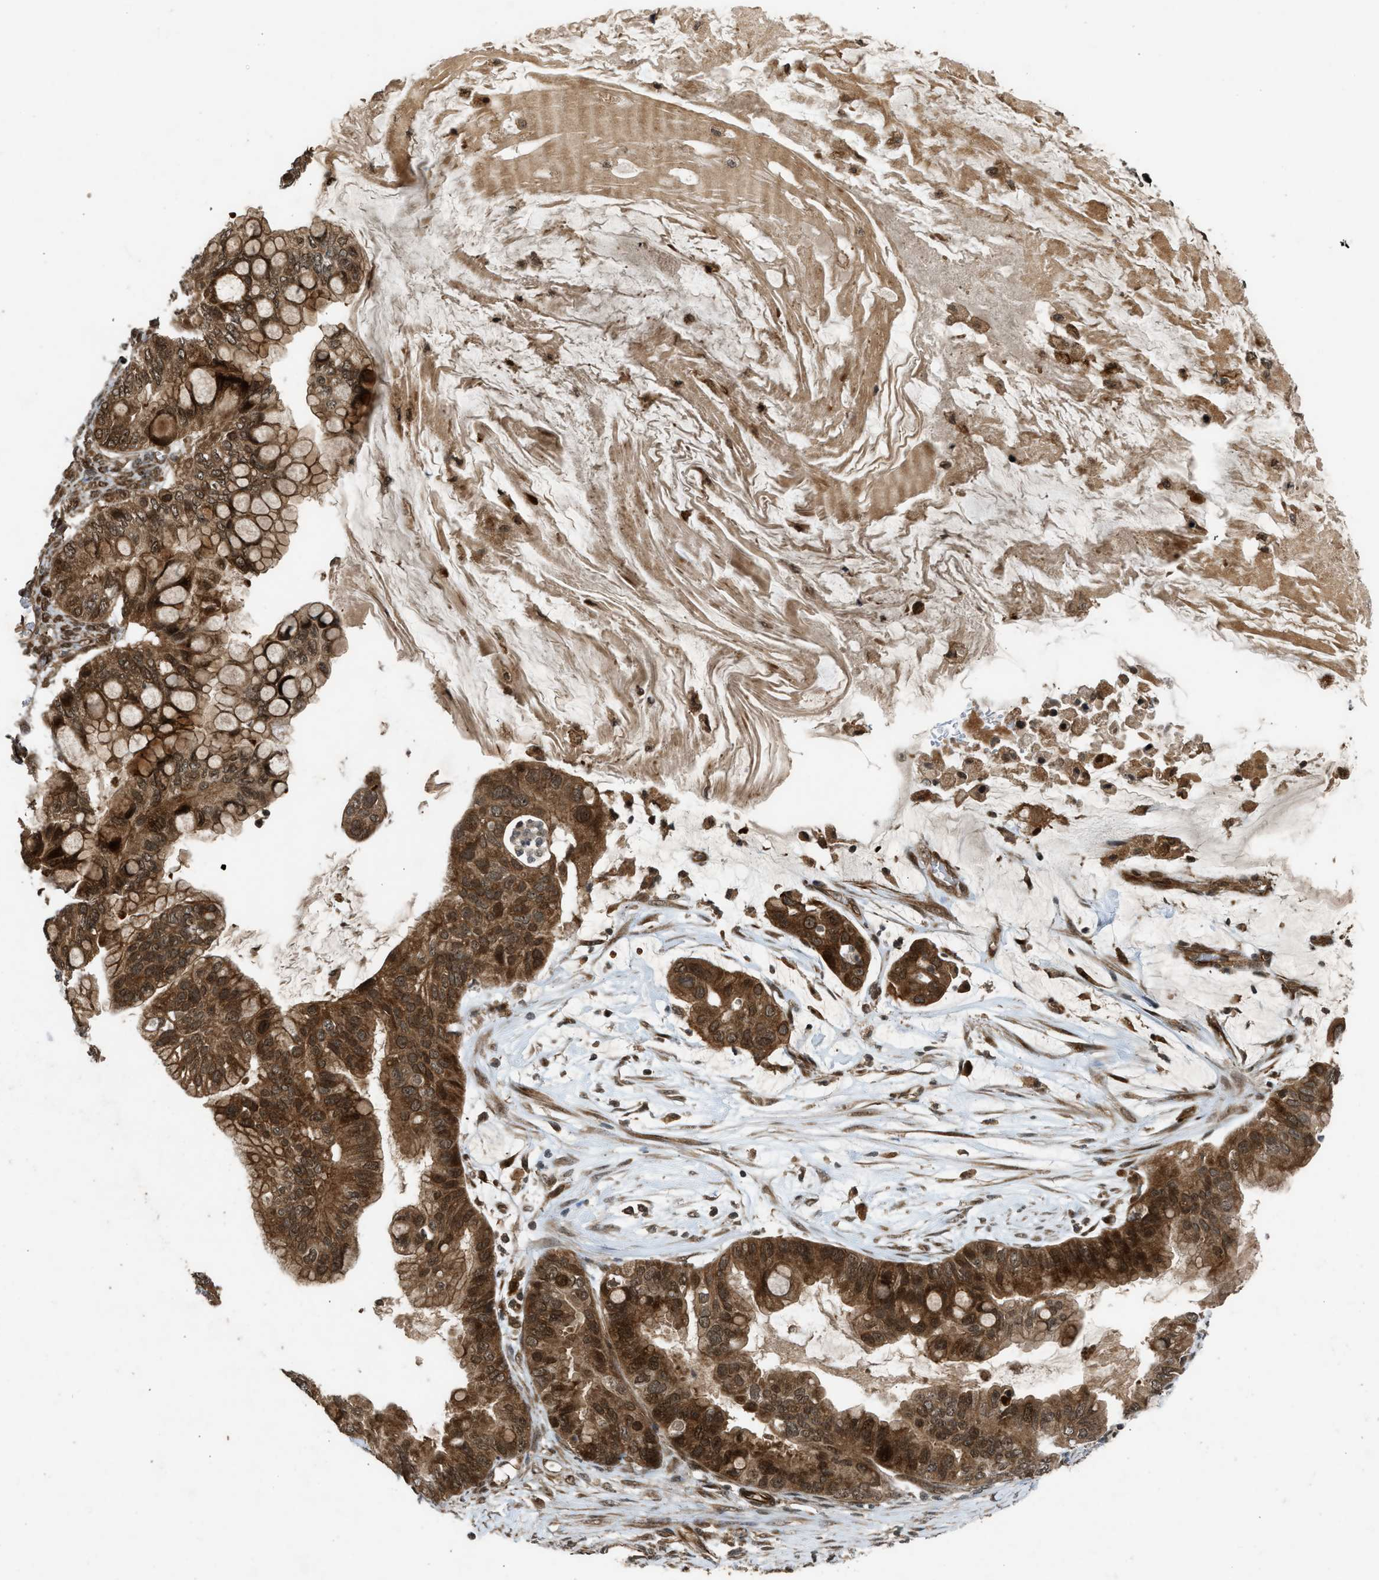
{"staining": {"intensity": "strong", "quantity": ">75%", "location": "cytoplasmic/membranous"}, "tissue": "ovarian cancer", "cell_type": "Tumor cells", "image_type": "cancer", "snomed": [{"axis": "morphology", "description": "Cystadenocarcinoma, mucinous, NOS"}, {"axis": "topography", "description": "Ovary"}], "caption": "DAB immunohistochemical staining of human mucinous cystadenocarcinoma (ovarian) shows strong cytoplasmic/membranous protein positivity in about >75% of tumor cells.", "gene": "TXNL1", "patient": {"sex": "female", "age": 80}}